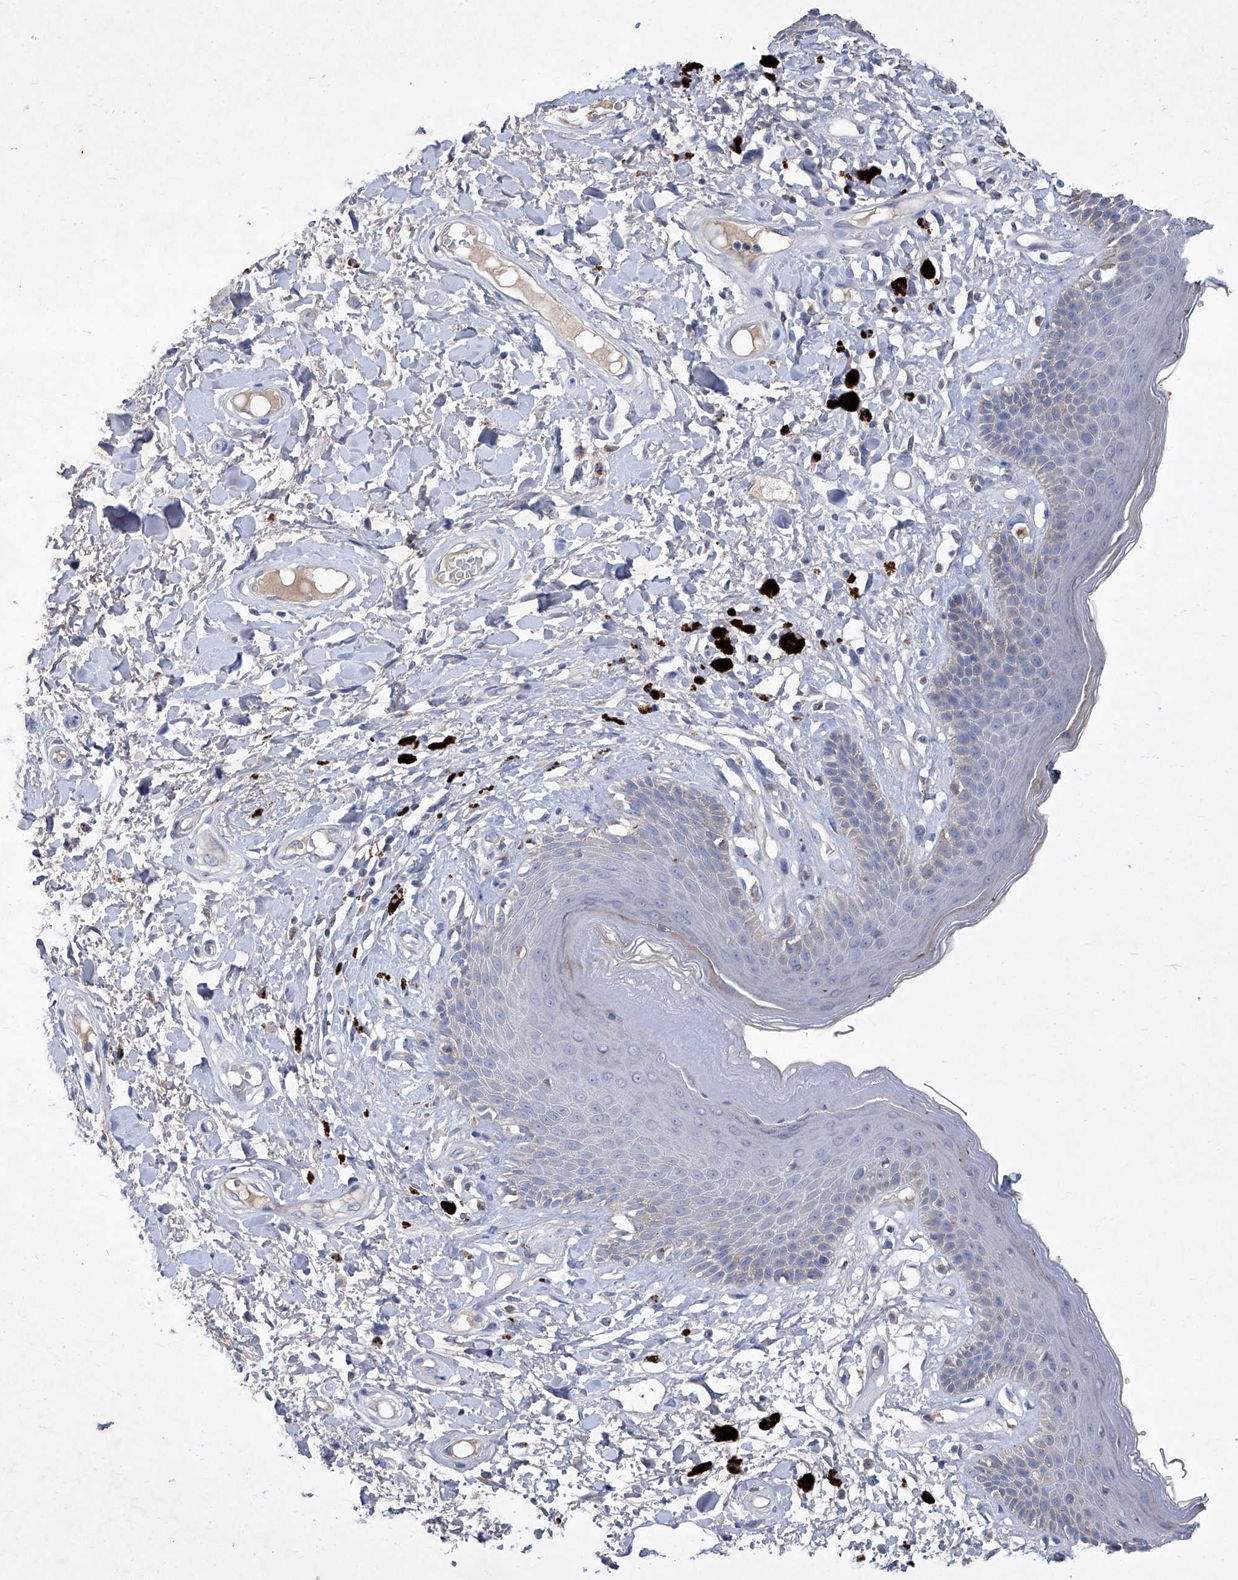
{"staining": {"intensity": "negative", "quantity": "none", "location": "none"}, "tissue": "skin", "cell_type": "Epidermal cells", "image_type": "normal", "snomed": [{"axis": "morphology", "description": "Normal tissue, NOS"}, {"axis": "topography", "description": "Anal"}], "caption": "High power microscopy photomicrograph of an IHC image of normal skin, revealing no significant staining in epidermal cells.", "gene": "SBK2", "patient": {"sex": "female", "age": 78}}